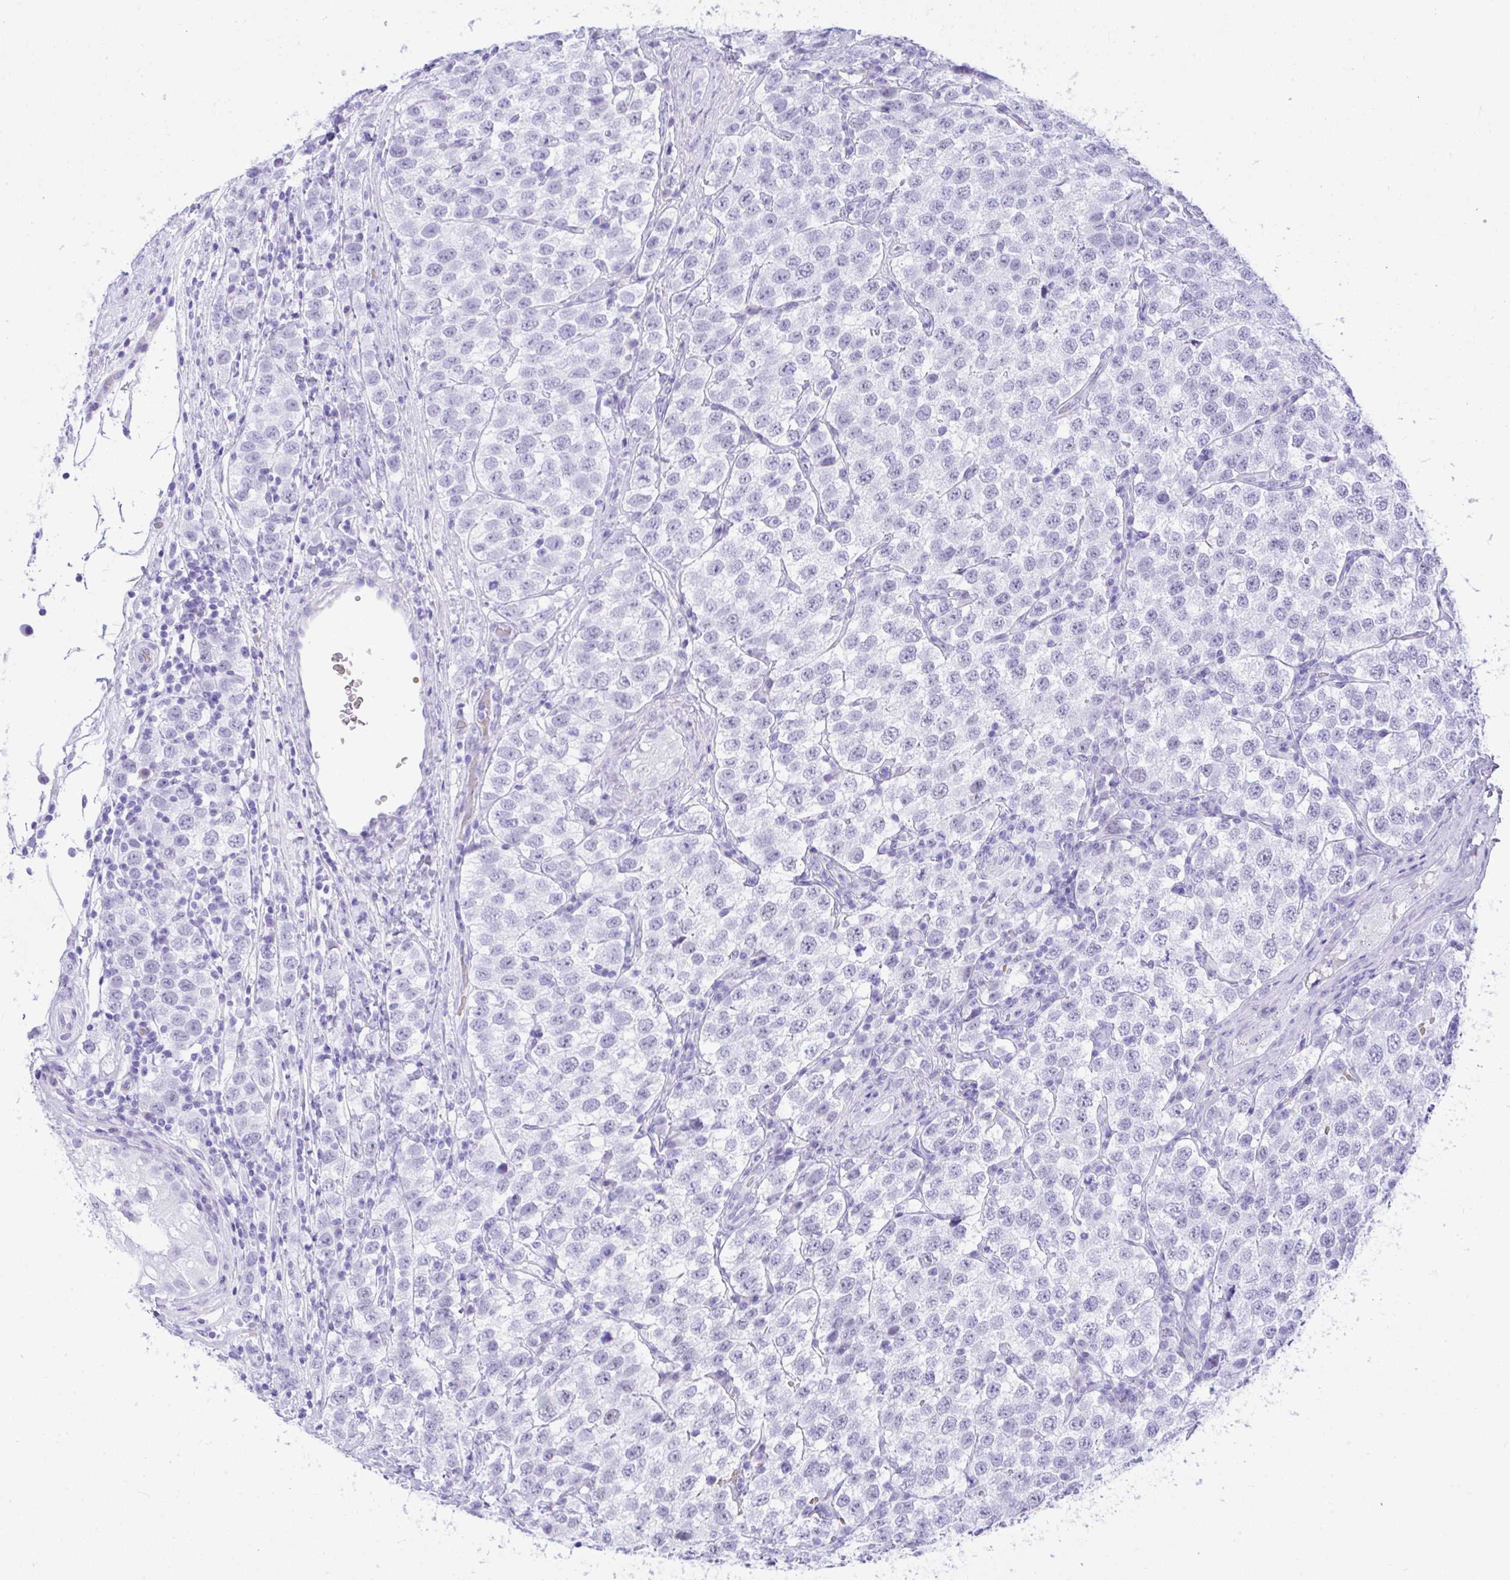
{"staining": {"intensity": "negative", "quantity": "none", "location": "none"}, "tissue": "testis cancer", "cell_type": "Tumor cells", "image_type": "cancer", "snomed": [{"axis": "morphology", "description": "Seminoma, NOS"}, {"axis": "topography", "description": "Testis"}], "caption": "Immunohistochemical staining of testis seminoma shows no significant expression in tumor cells.", "gene": "SEL1L2", "patient": {"sex": "male", "age": 34}}